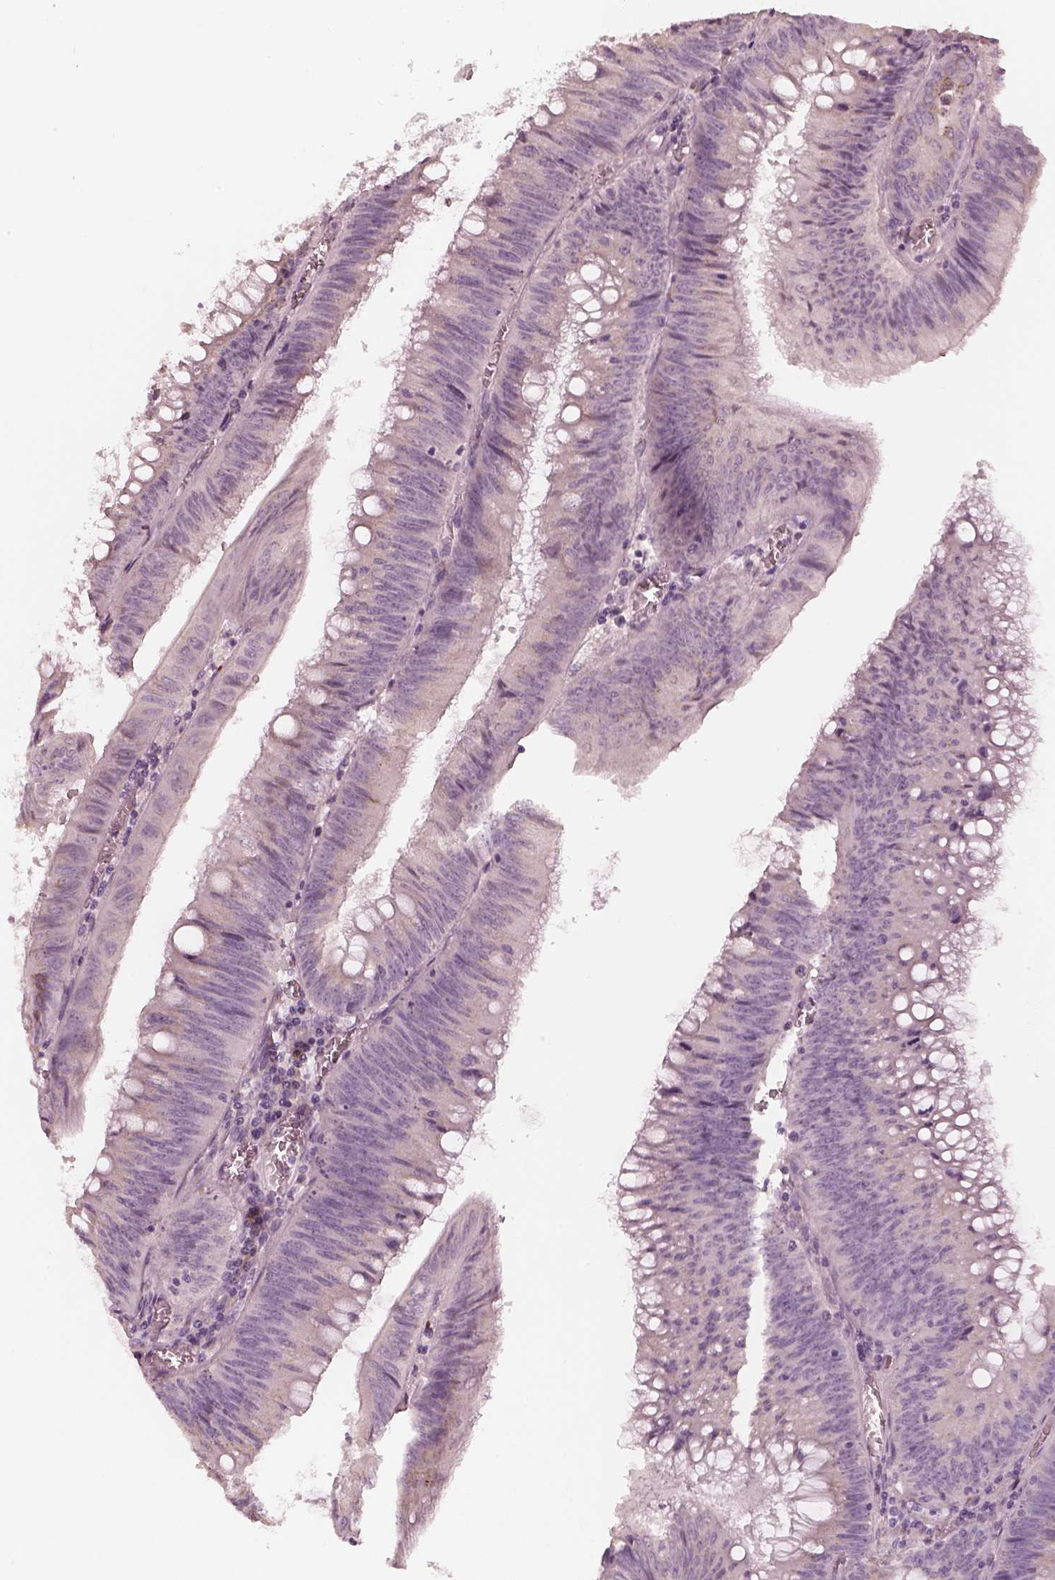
{"staining": {"intensity": "negative", "quantity": "none", "location": "none"}, "tissue": "colorectal cancer", "cell_type": "Tumor cells", "image_type": "cancer", "snomed": [{"axis": "morphology", "description": "Adenocarcinoma, NOS"}, {"axis": "topography", "description": "Rectum"}], "caption": "IHC histopathology image of neoplastic tissue: colorectal cancer stained with DAB (3,3'-diaminobenzidine) reveals no significant protein positivity in tumor cells. The staining was performed using DAB to visualize the protein expression in brown, while the nuclei were stained in blue with hematoxylin (Magnification: 20x).", "gene": "ANKLE1", "patient": {"sex": "female", "age": 72}}